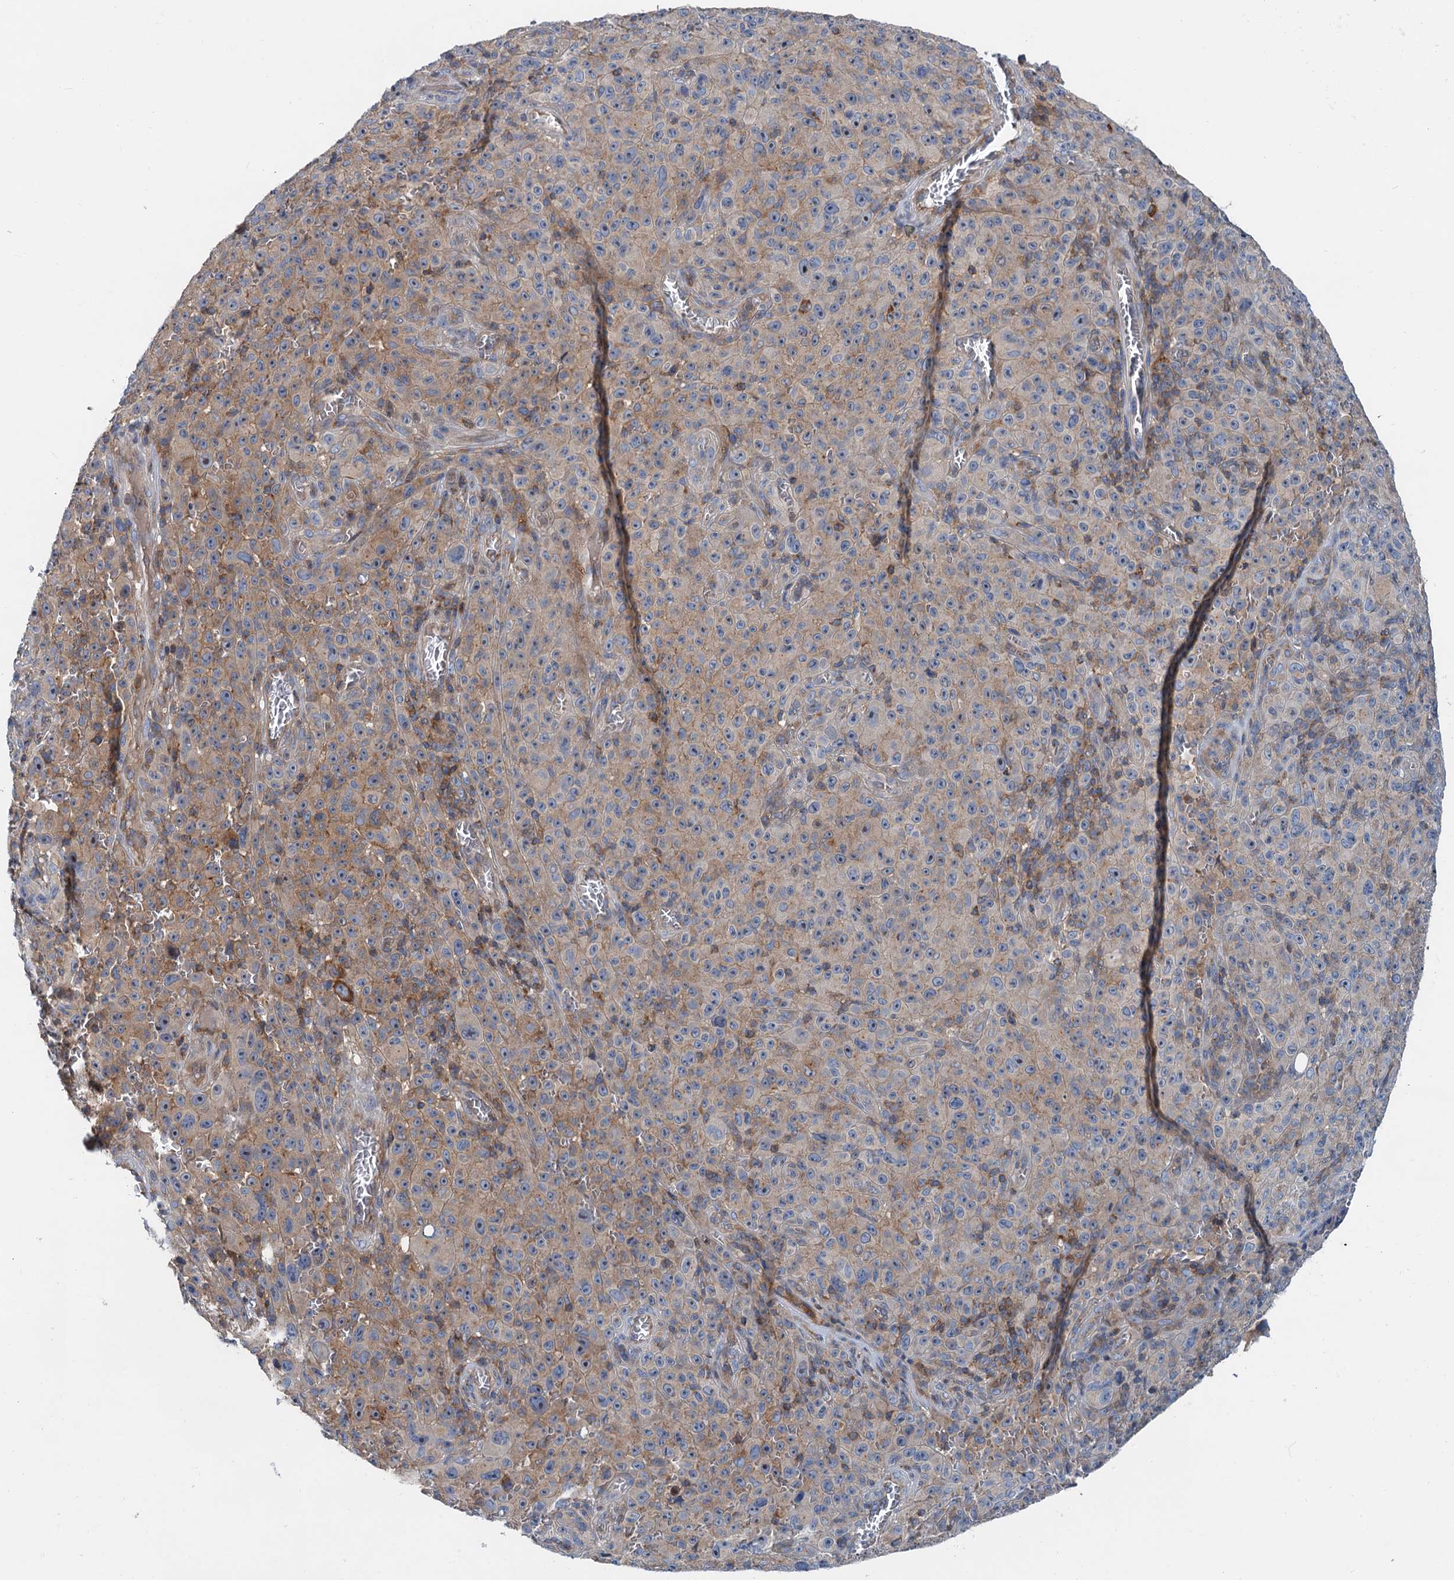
{"staining": {"intensity": "weak", "quantity": ">75%", "location": "cytoplasmic/membranous"}, "tissue": "melanoma", "cell_type": "Tumor cells", "image_type": "cancer", "snomed": [{"axis": "morphology", "description": "Malignant melanoma, NOS"}, {"axis": "topography", "description": "Skin"}], "caption": "Malignant melanoma stained with a brown dye demonstrates weak cytoplasmic/membranous positive staining in about >75% of tumor cells.", "gene": "ANKRD26", "patient": {"sex": "female", "age": 82}}